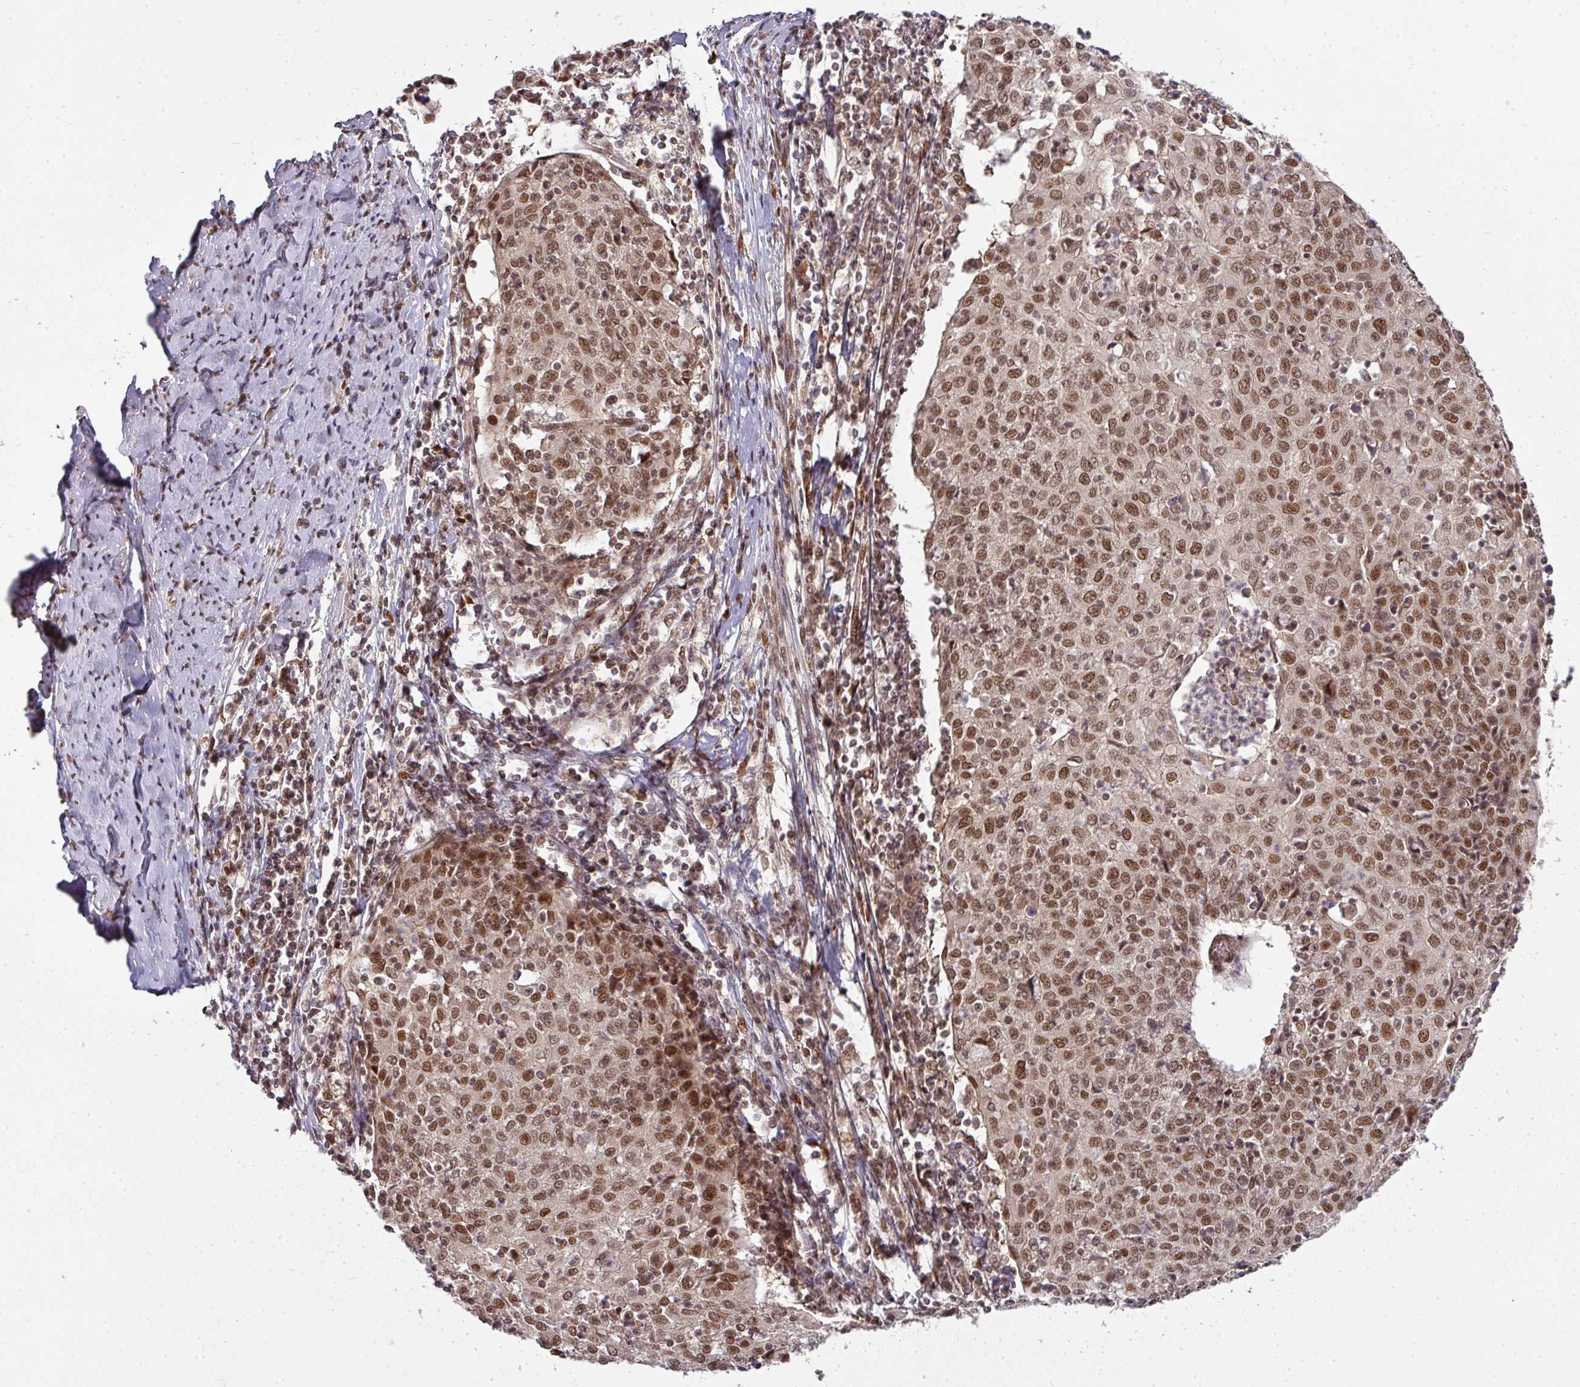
{"staining": {"intensity": "moderate", "quantity": ">75%", "location": "nuclear"}, "tissue": "cervical cancer", "cell_type": "Tumor cells", "image_type": "cancer", "snomed": [{"axis": "morphology", "description": "Squamous cell carcinoma, NOS"}, {"axis": "topography", "description": "Cervix"}], "caption": "Immunohistochemical staining of cervical squamous cell carcinoma displays moderate nuclear protein staining in about >75% of tumor cells. Using DAB (3,3'-diaminobenzidine) (brown) and hematoxylin (blue) stains, captured at high magnification using brightfield microscopy.", "gene": "CIC", "patient": {"sex": "female", "age": 52}}